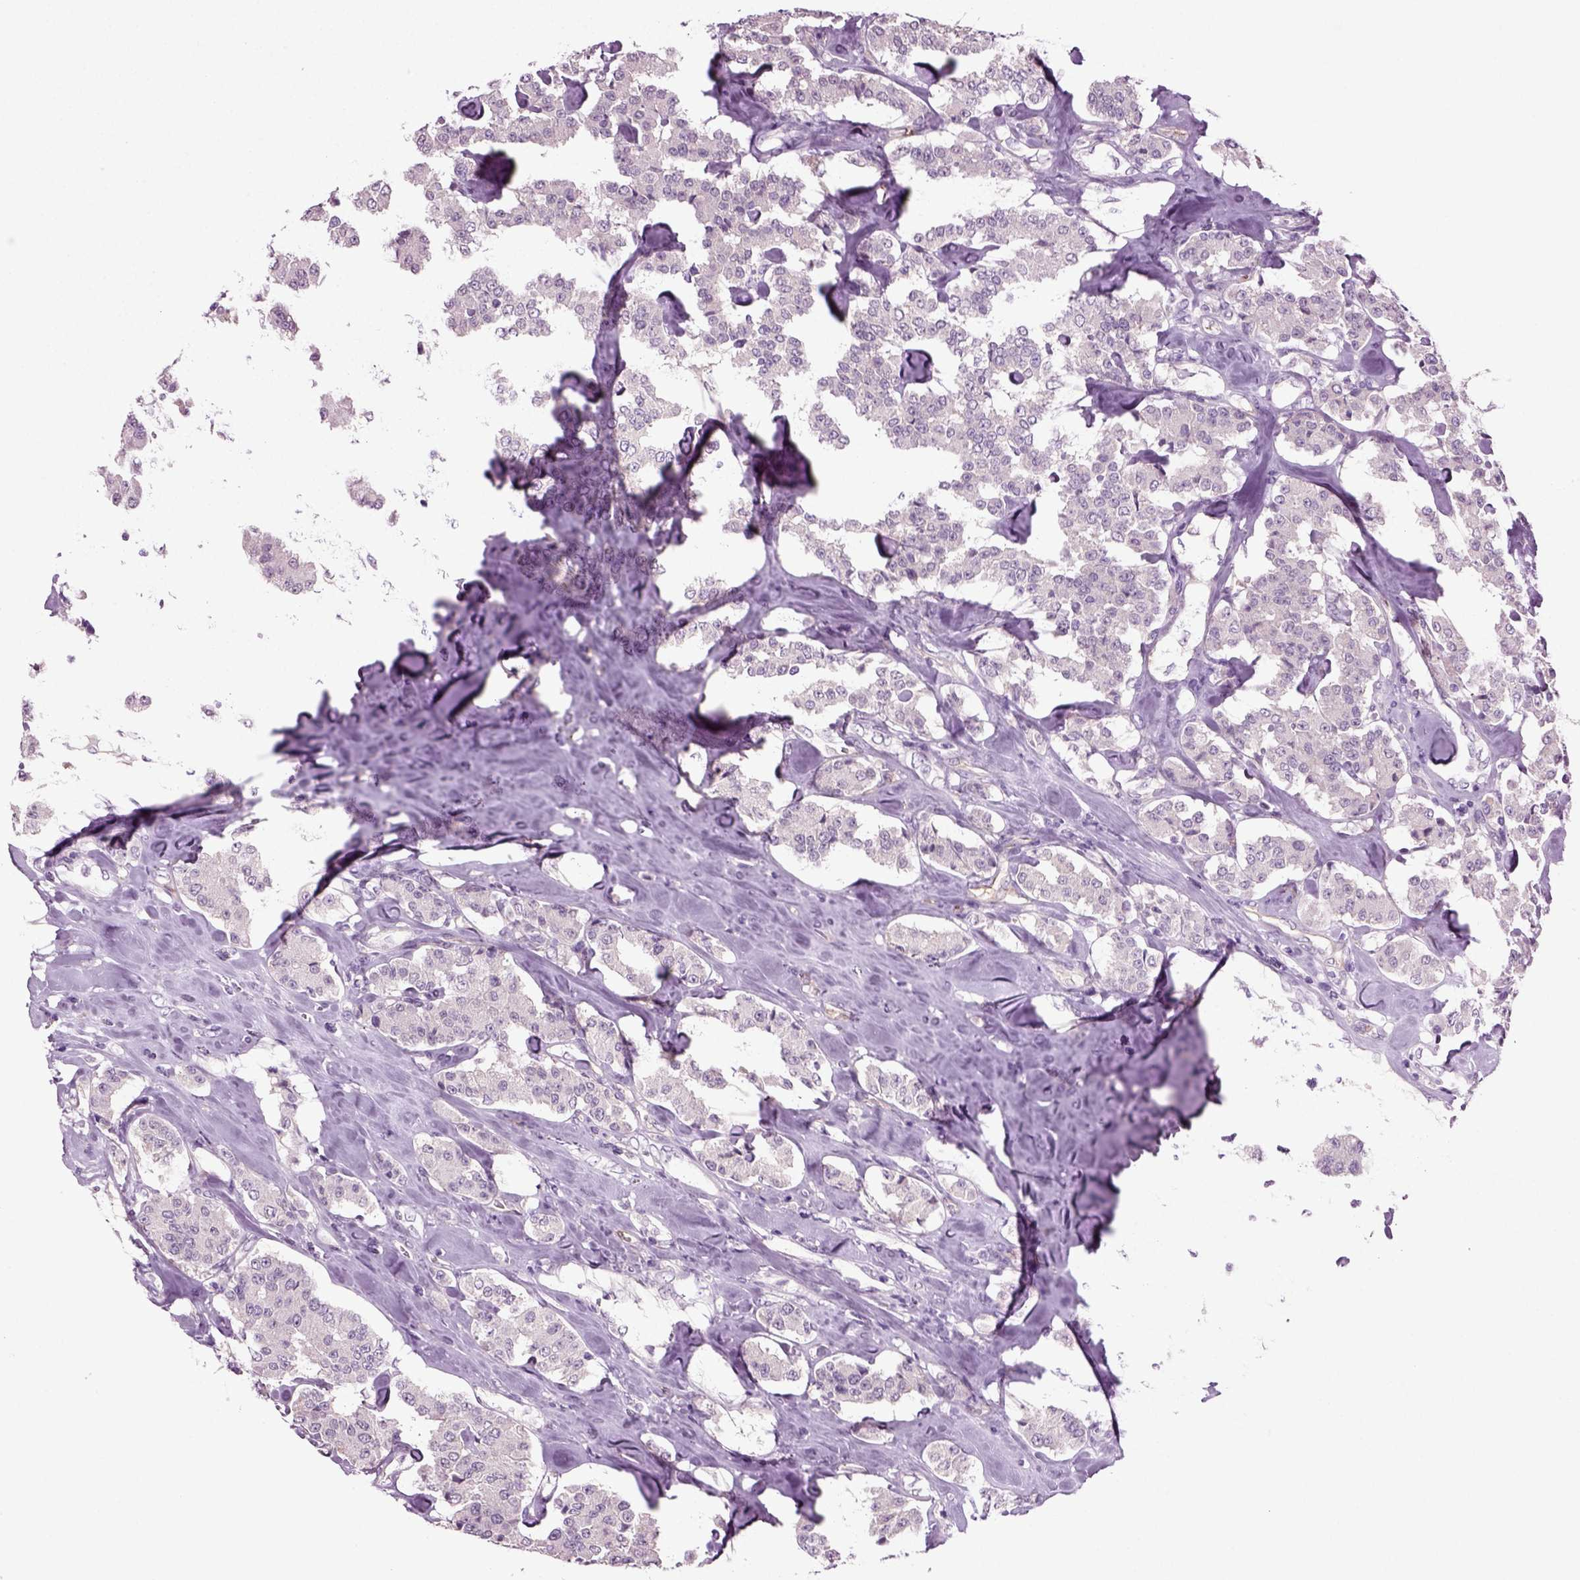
{"staining": {"intensity": "negative", "quantity": "none", "location": "none"}, "tissue": "carcinoid", "cell_type": "Tumor cells", "image_type": "cancer", "snomed": [{"axis": "morphology", "description": "Carcinoid, malignant, NOS"}, {"axis": "topography", "description": "Pancreas"}], "caption": "A histopathology image of human malignant carcinoid is negative for staining in tumor cells.", "gene": "COL9A2", "patient": {"sex": "male", "age": 41}}